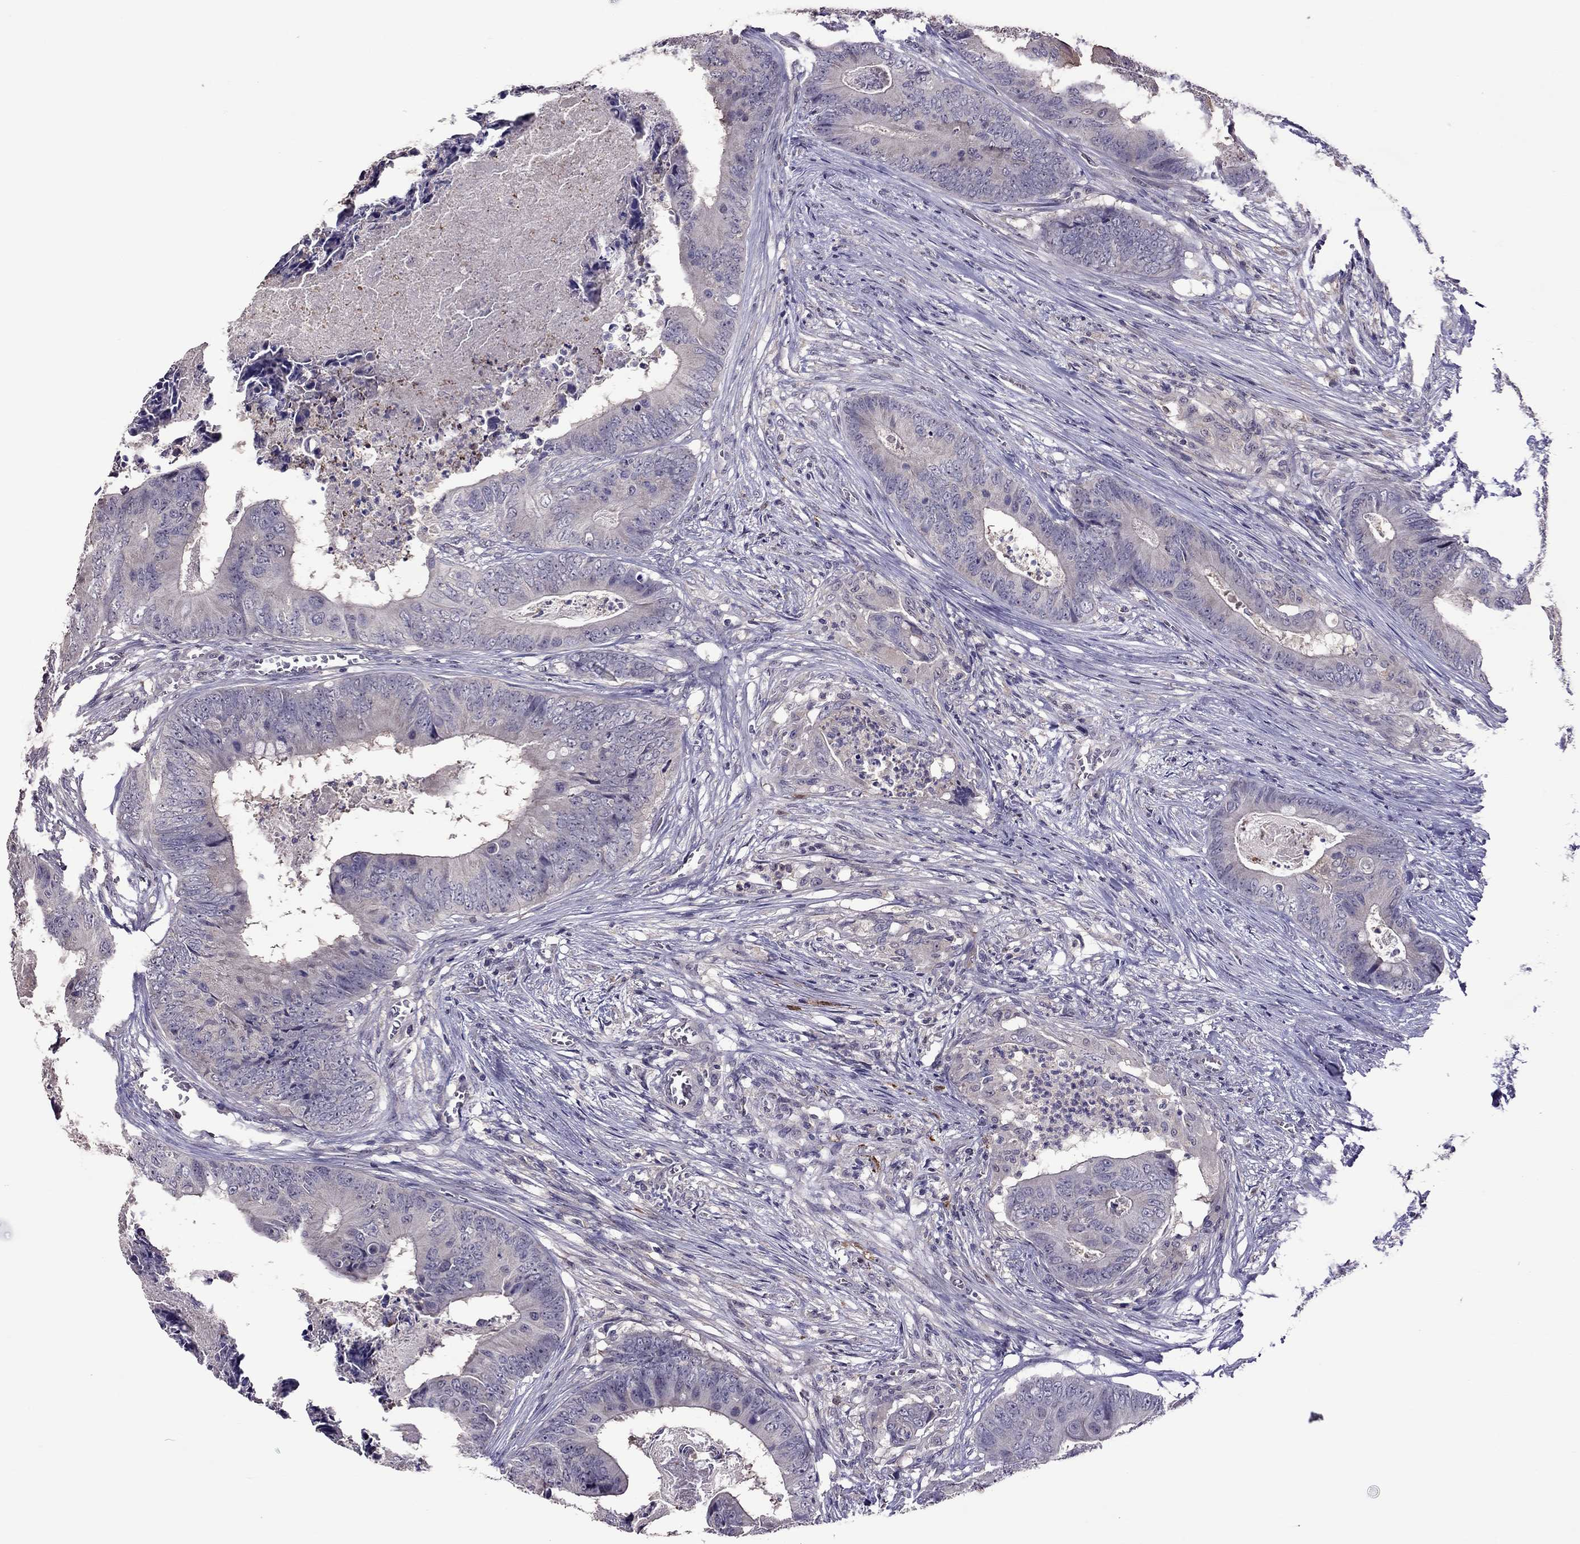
{"staining": {"intensity": "negative", "quantity": "none", "location": "none"}, "tissue": "colorectal cancer", "cell_type": "Tumor cells", "image_type": "cancer", "snomed": [{"axis": "morphology", "description": "Adenocarcinoma, NOS"}, {"axis": "topography", "description": "Colon"}], "caption": "An immunohistochemistry (IHC) photomicrograph of colorectal adenocarcinoma is shown. There is no staining in tumor cells of colorectal adenocarcinoma.", "gene": "LRRC46", "patient": {"sex": "male", "age": 84}}